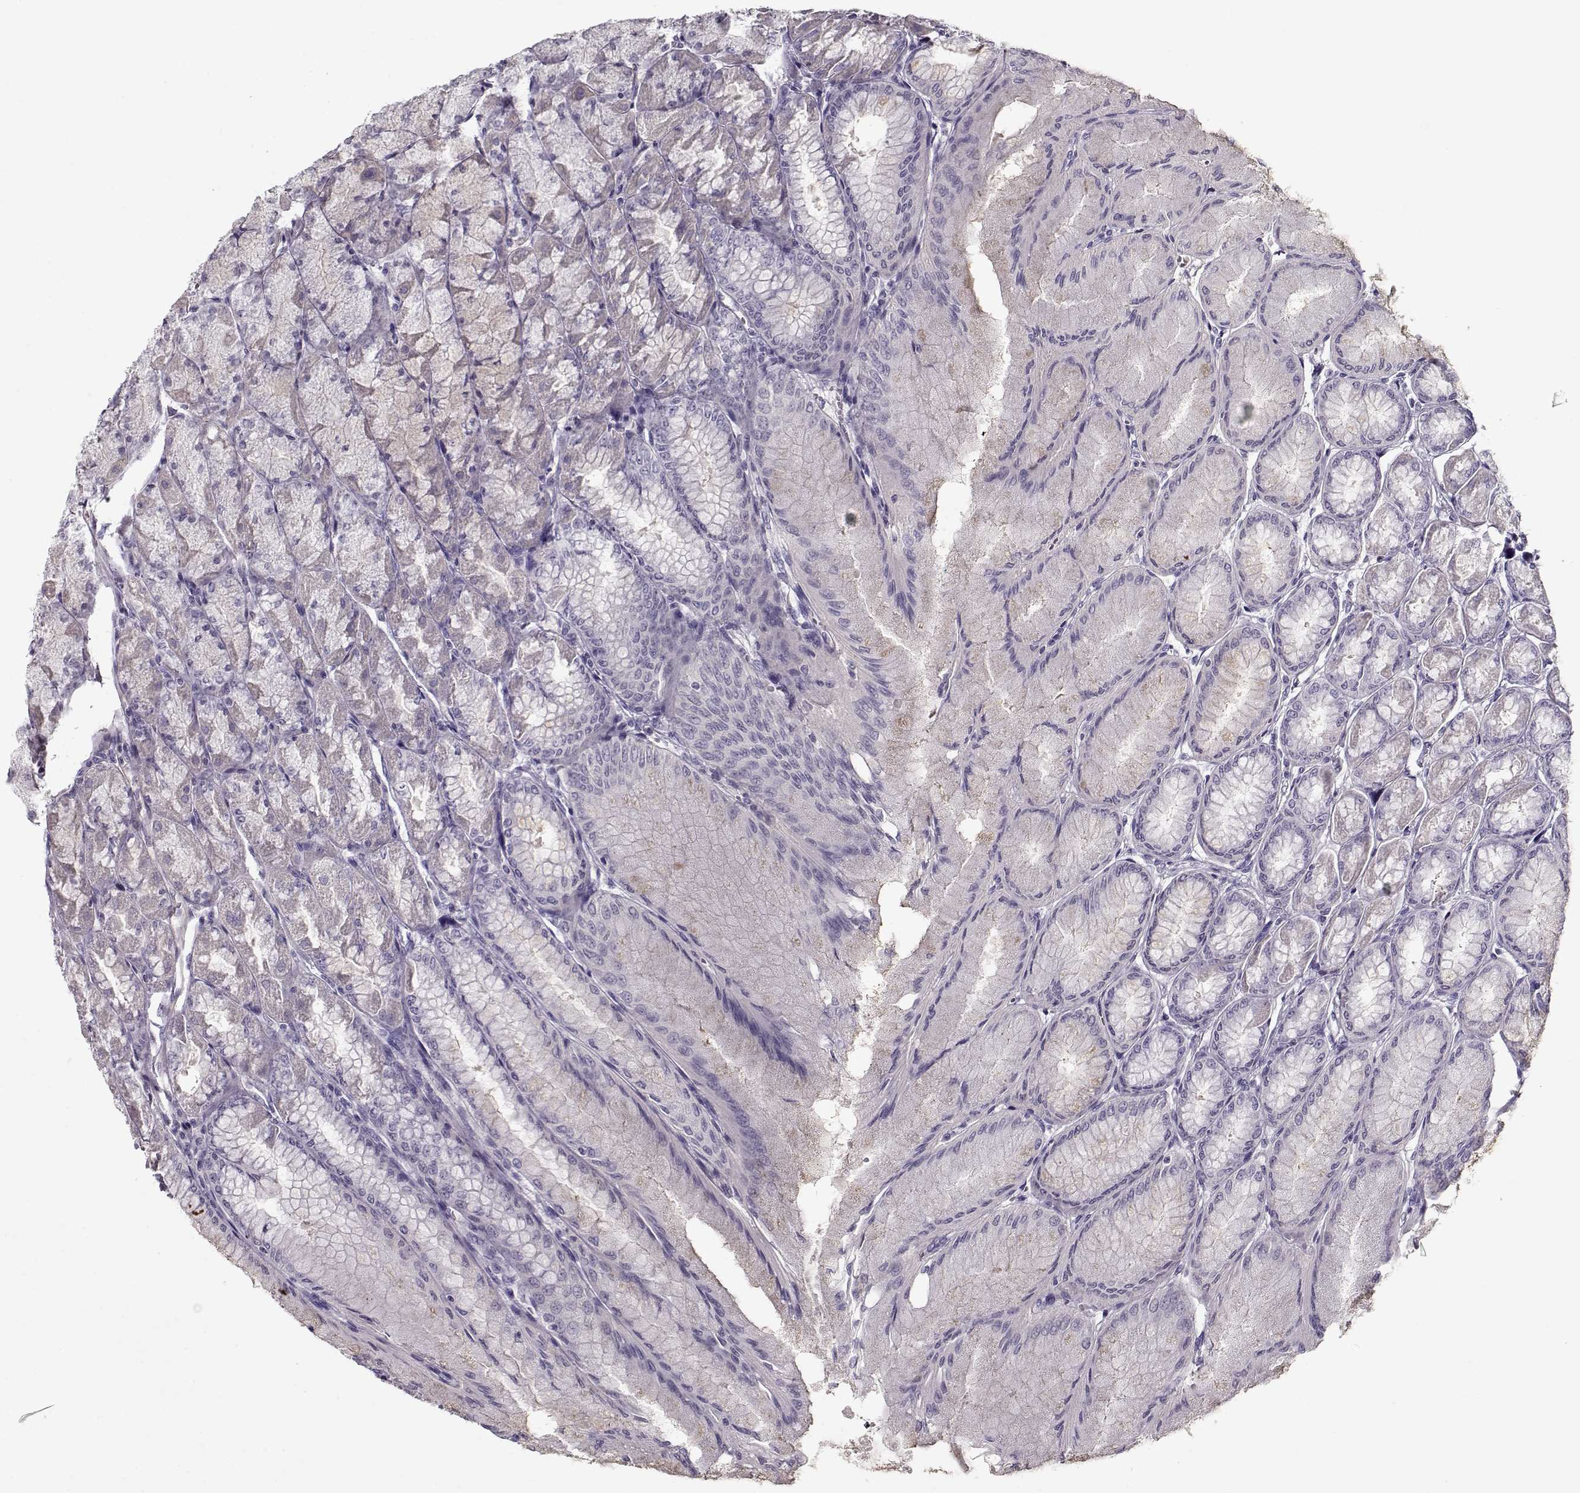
{"staining": {"intensity": "negative", "quantity": "none", "location": "none"}, "tissue": "stomach", "cell_type": "Glandular cells", "image_type": "normal", "snomed": [{"axis": "morphology", "description": "Normal tissue, NOS"}, {"axis": "topography", "description": "Stomach, upper"}], "caption": "The photomicrograph reveals no significant positivity in glandular cells of stomach.", "gene": "CCDC136", "patient": {"sex": "male", "age": 60}}